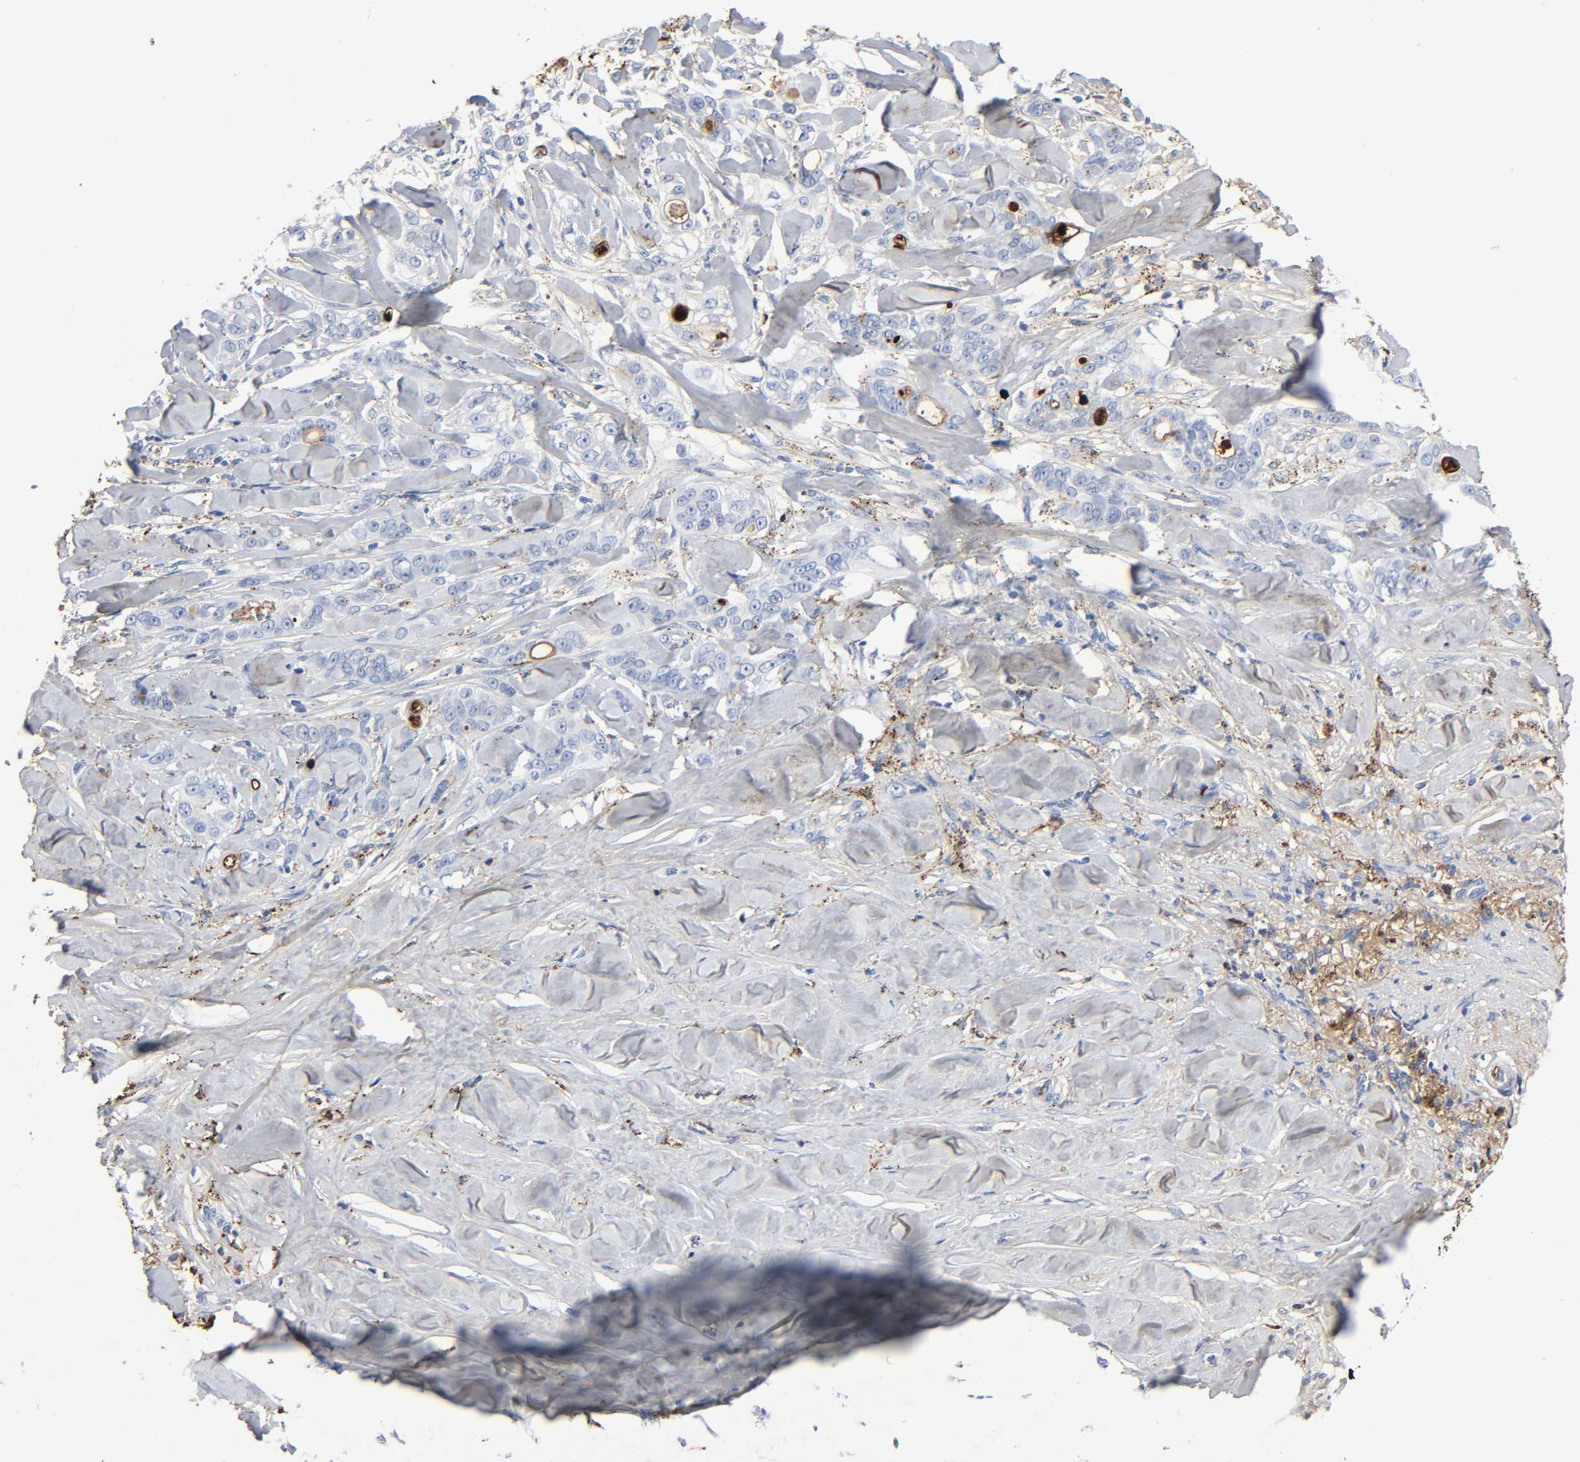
{"staining": {"intensity": "moderate", "quantity": "25%-75%", "location": "cytoplasmic/membranous"}, "tissue": "liver cancer", "cell_type": "Tumor cells", "image_type": "cancer", "snomed": [{"axis": "morphology", "description": "Cholangiocarcinoma"}, {"axis": "topography", "description": "Liver"}], "caption": "An IHC photomicrograph of neoplastic tissue is shown. Protein staining in brown labels moderate cytoplasmic/membranous positivity in liver cholangiocarcinoma within tumor cells.", "gene": "C3", "patient": {"sex": "female", "age": 67}}